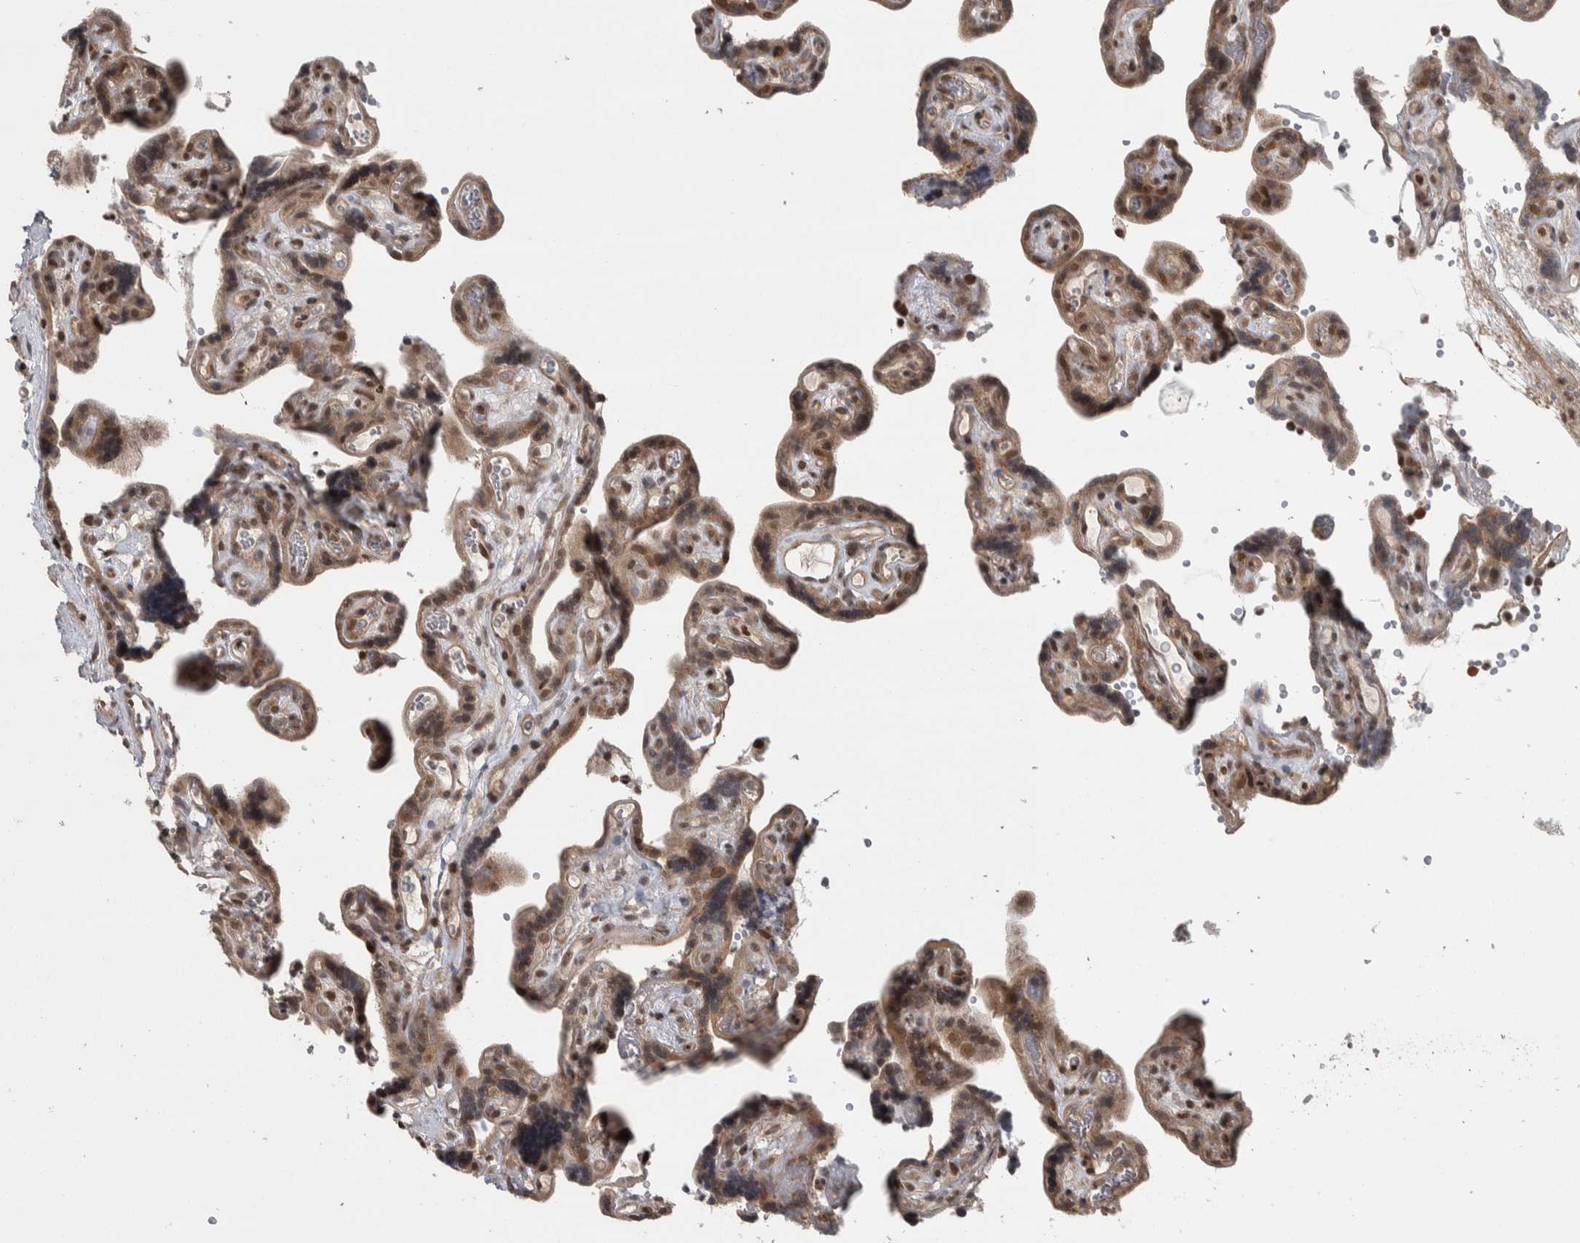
{"staining": {"intensity": "moderate", "quantity": ">75%", "location": "cytoplasmic/membranous"}, "tissue": "placenta", "cell_type": "Decidual cells", "image_type": "normal", "snomed": [{"axis": "morphology", "description": "Normal tissue, NOS"}, {"axis": "topography", "description": "Placenta"}], "caption": "A micrograph of human placenta stained for a protein shows moderate cytoplasmic/membranous brown staining in decidual cells.", "gene": "CWC27", "patient": {"sex": "female", "age": 30}}